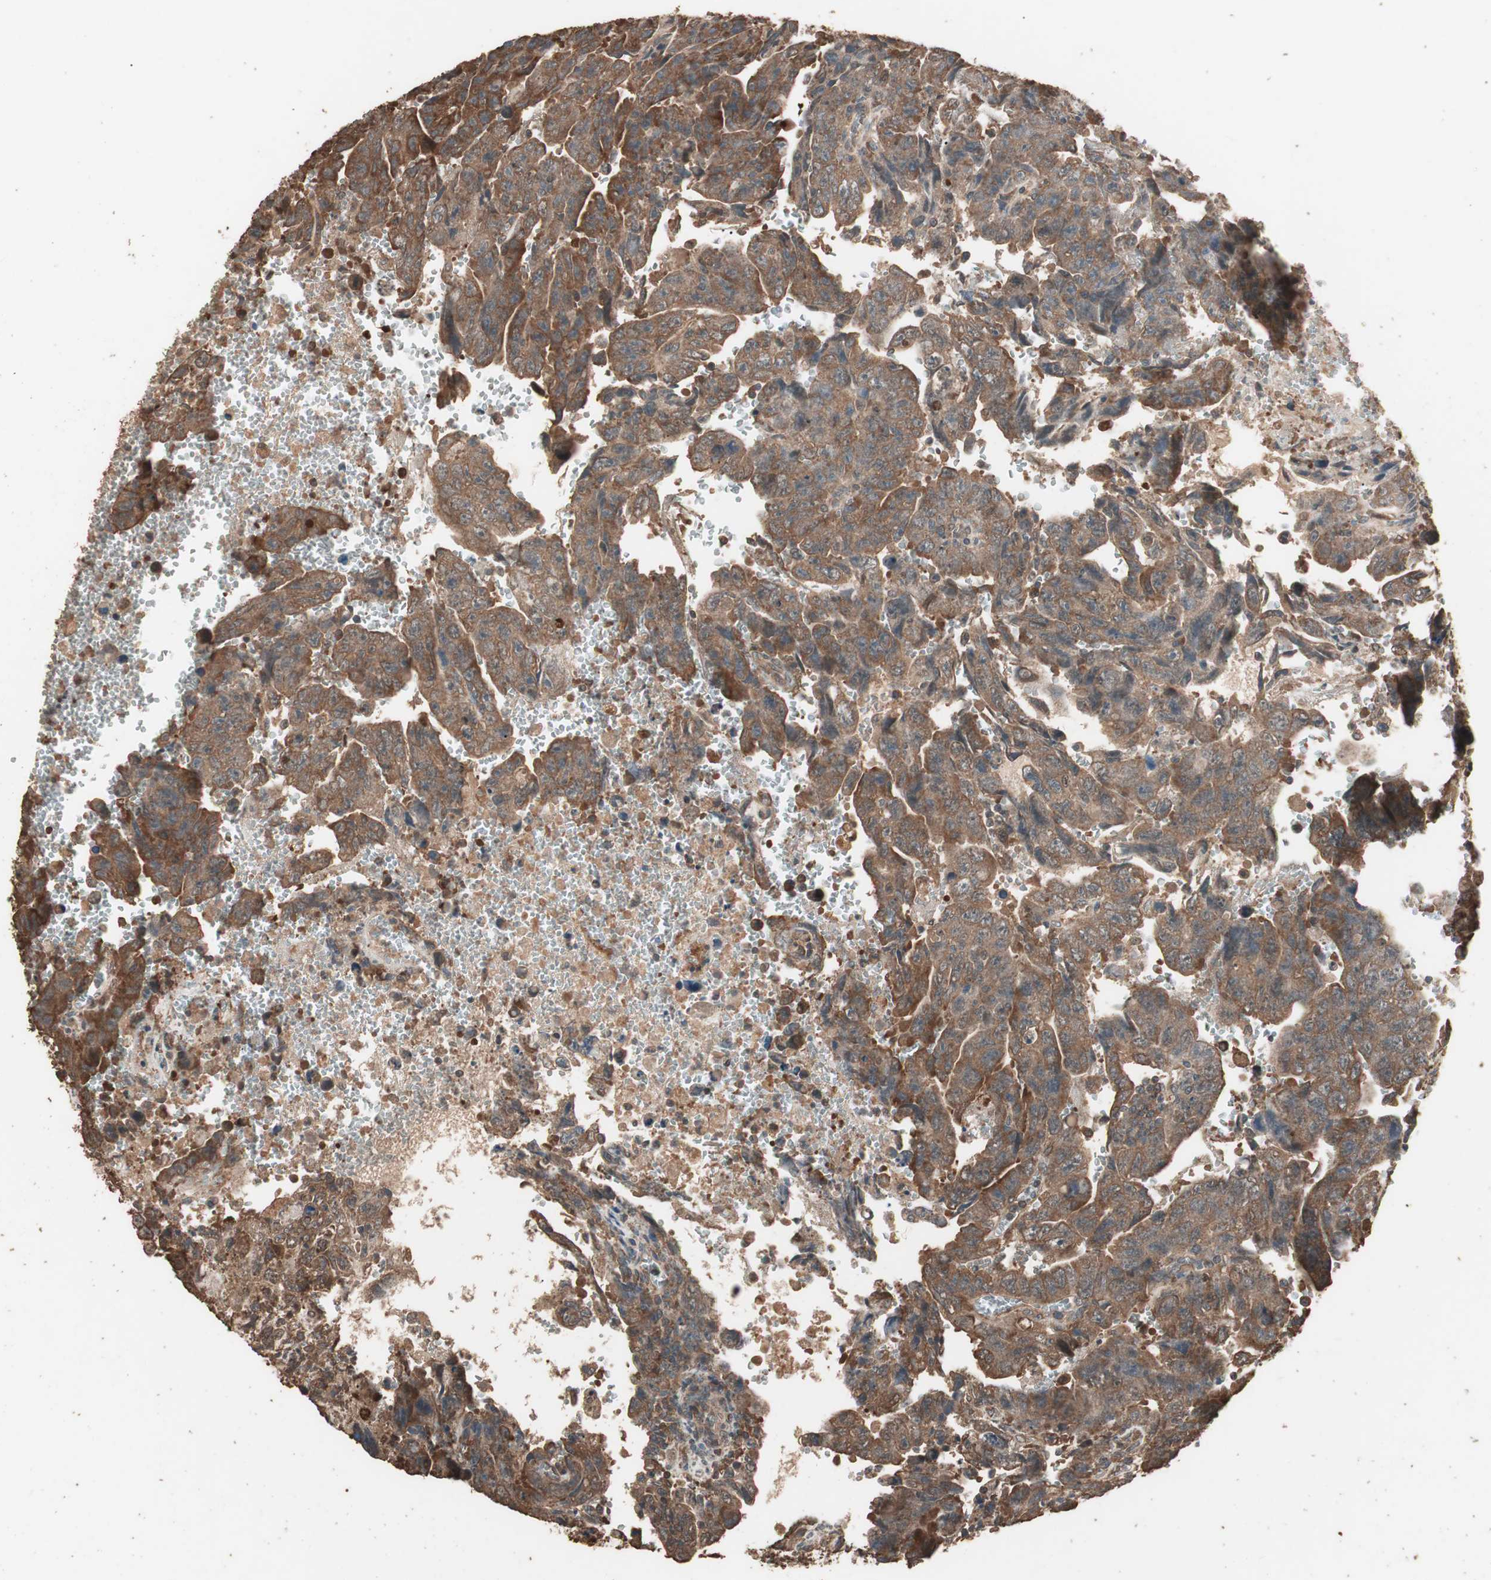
{"staining": {"intensity": "moderate", "quantity": ">75%", "location": "cytoplasmic/membranous"}, "tissue": "testis cancer", "cell_type": "Tumor cells", "image_type": "cancer", "snomed": [{"axis": "morphology", "description": "Carcinoma, Embryonal, NOS"}, {"axis": "topography", "description": "Testis"}], "caption": "Protein staining of embryonal carcinoma (testis) tissue displays moderate cytoplasmic/membranous positivity in approximately >75% of tumor cells.", "gene": "CCN4", "patient": {"sex": "male", "age": 28}}